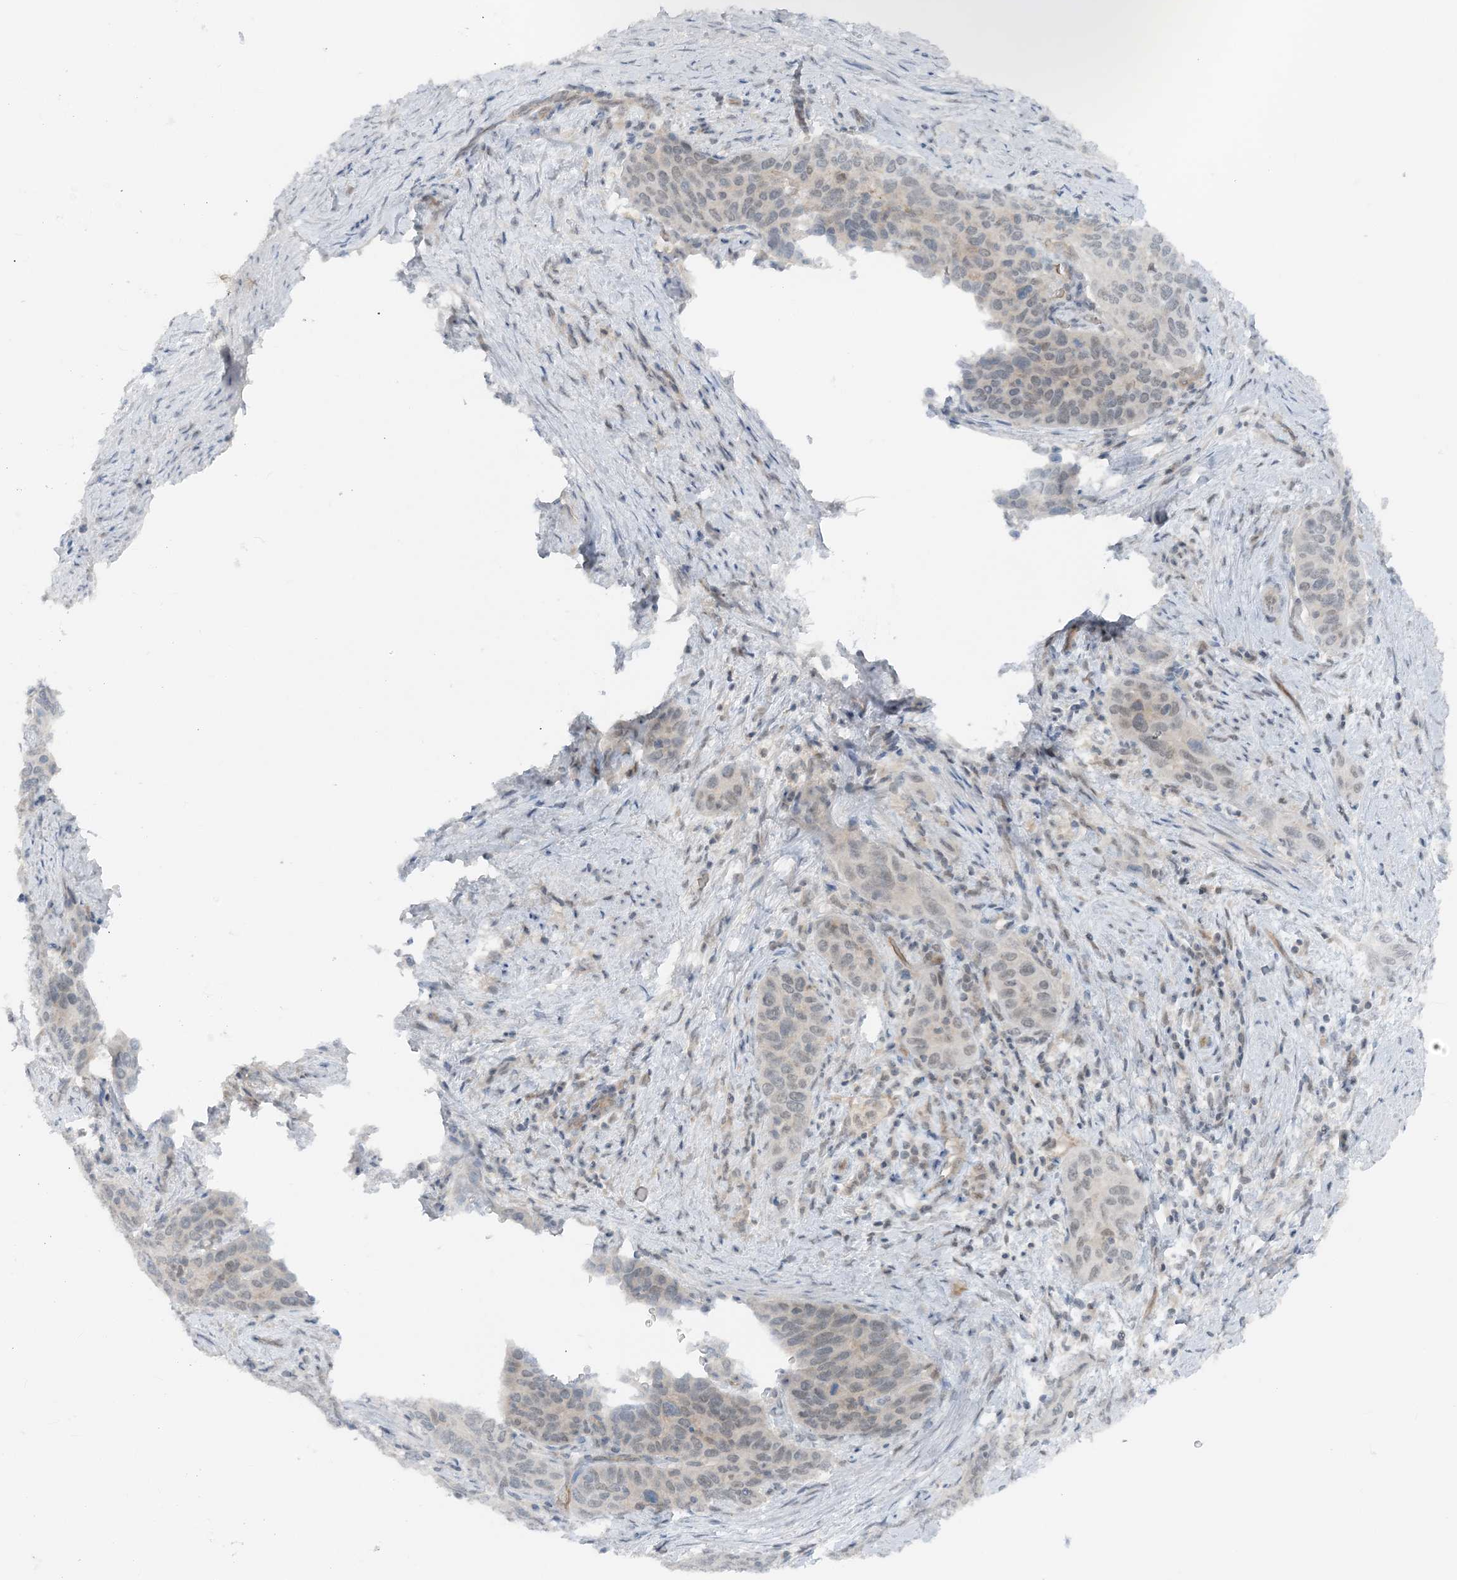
{"staining": {"intensity": "negative", "quantity": "none", "location": "none"}, "tissue": "cervical cancer", "cell_type": "Tumor cells", "image_type": "cancer", "snomed": [{"axis": "morphology", "description": "Squamous cell carcinoma, NOS"}, {"axis": "topography", "description": "Cervix"}], "caption": "There is no significant expression in tumor cells of squamous cell carcinoma (cervical).", "gene": "ATP11A", "patient": {"sex": "female", "age": 60}}